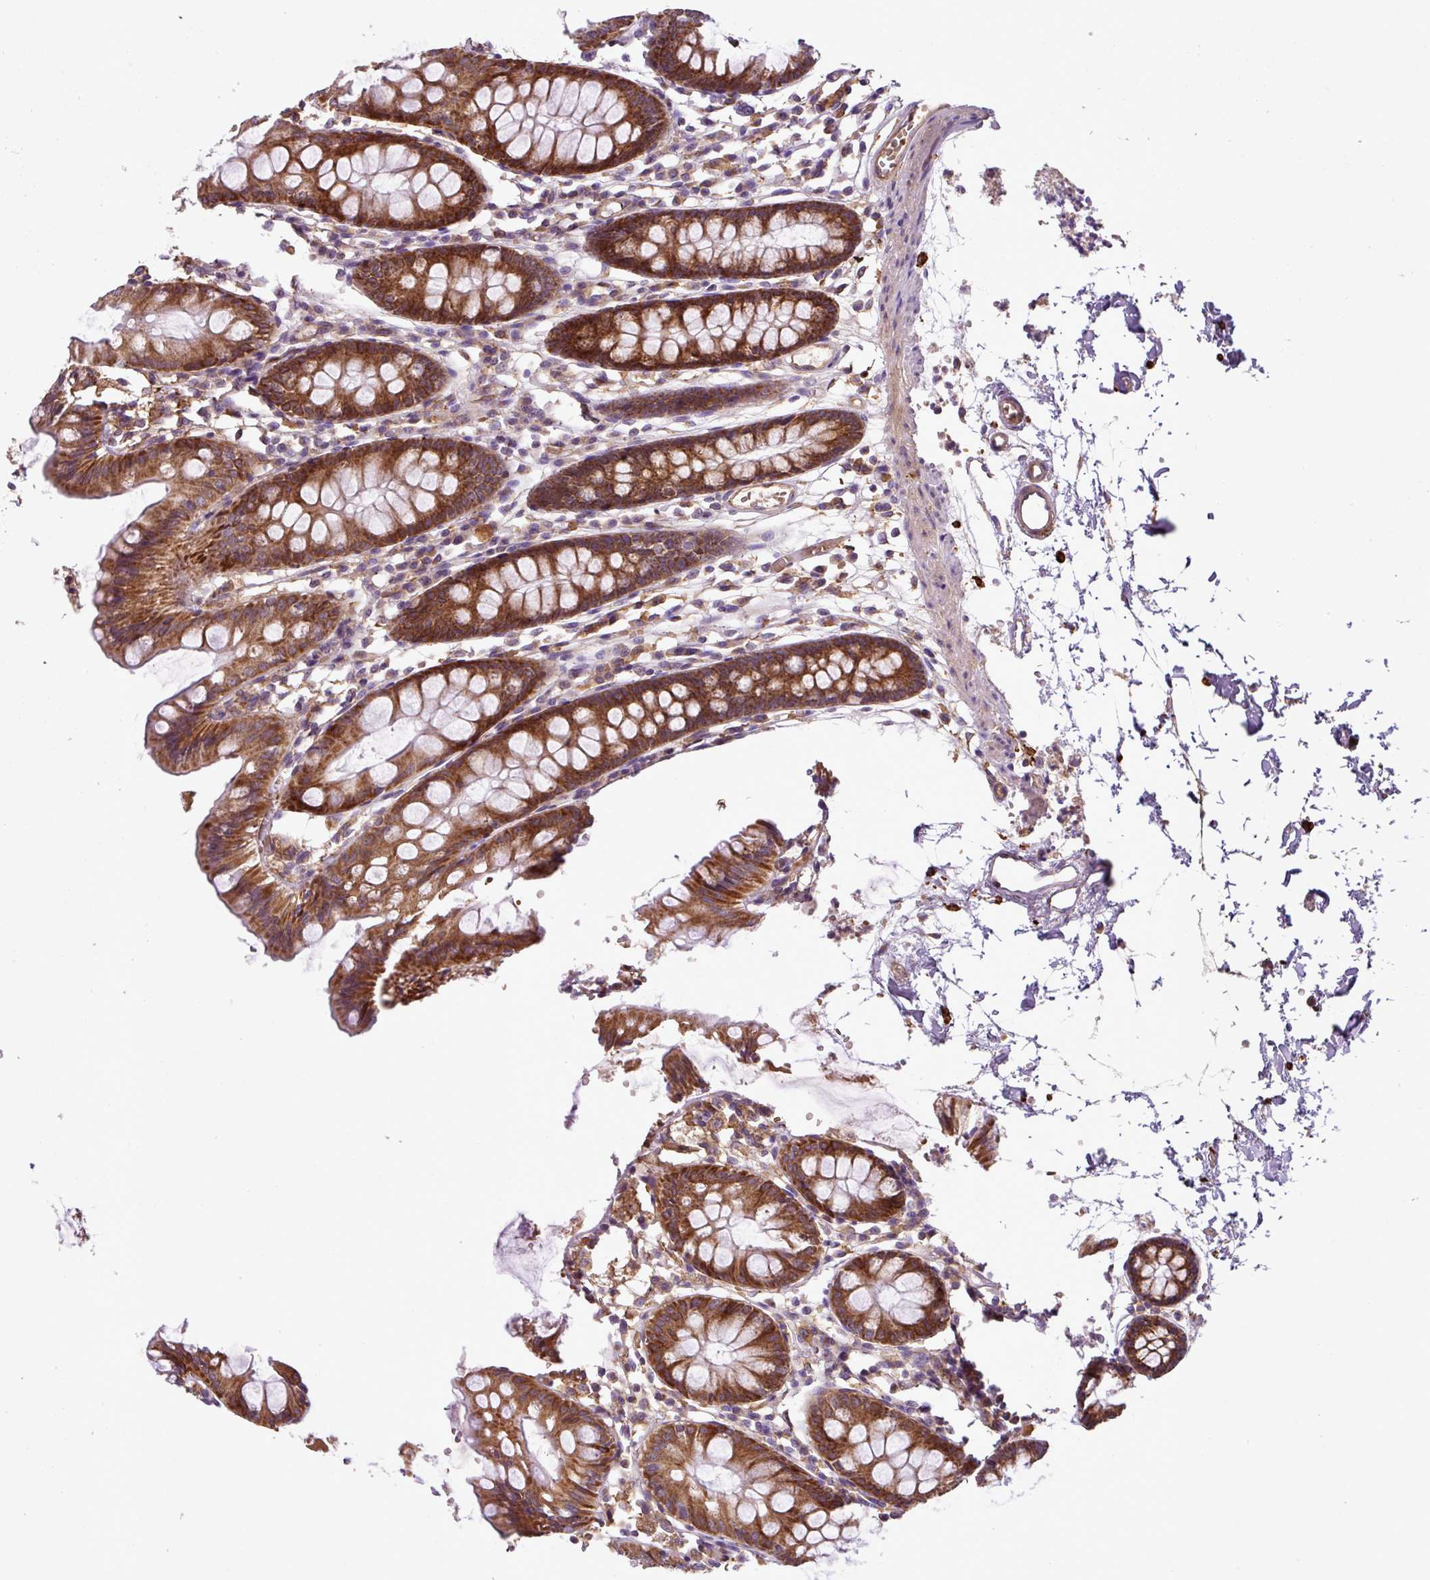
{"staining": {"intensity": "moderate", "quantity": ">75%", "location": "cytoplasmic/membranous"}, "tissue": "colon", "cell_type": "Endothelial cells", "image_type": "normal", "snomed": [{"axis": "morphology", "description": "Normal tissue, NOS"}, {"axis": "topography", "description": "Colon"}], "caption": "Moderate cytoplasmic/membranous expression is identified in about >75% of endothelial cells in benign colon. The staining was performed using DAB to visualize the protein expression in brown, while the nuclei were stained in blue with hematoxylin (Magnification: 20x).", "gene": "ZNF513", "patient": {"sex": "female", "age": 84}}